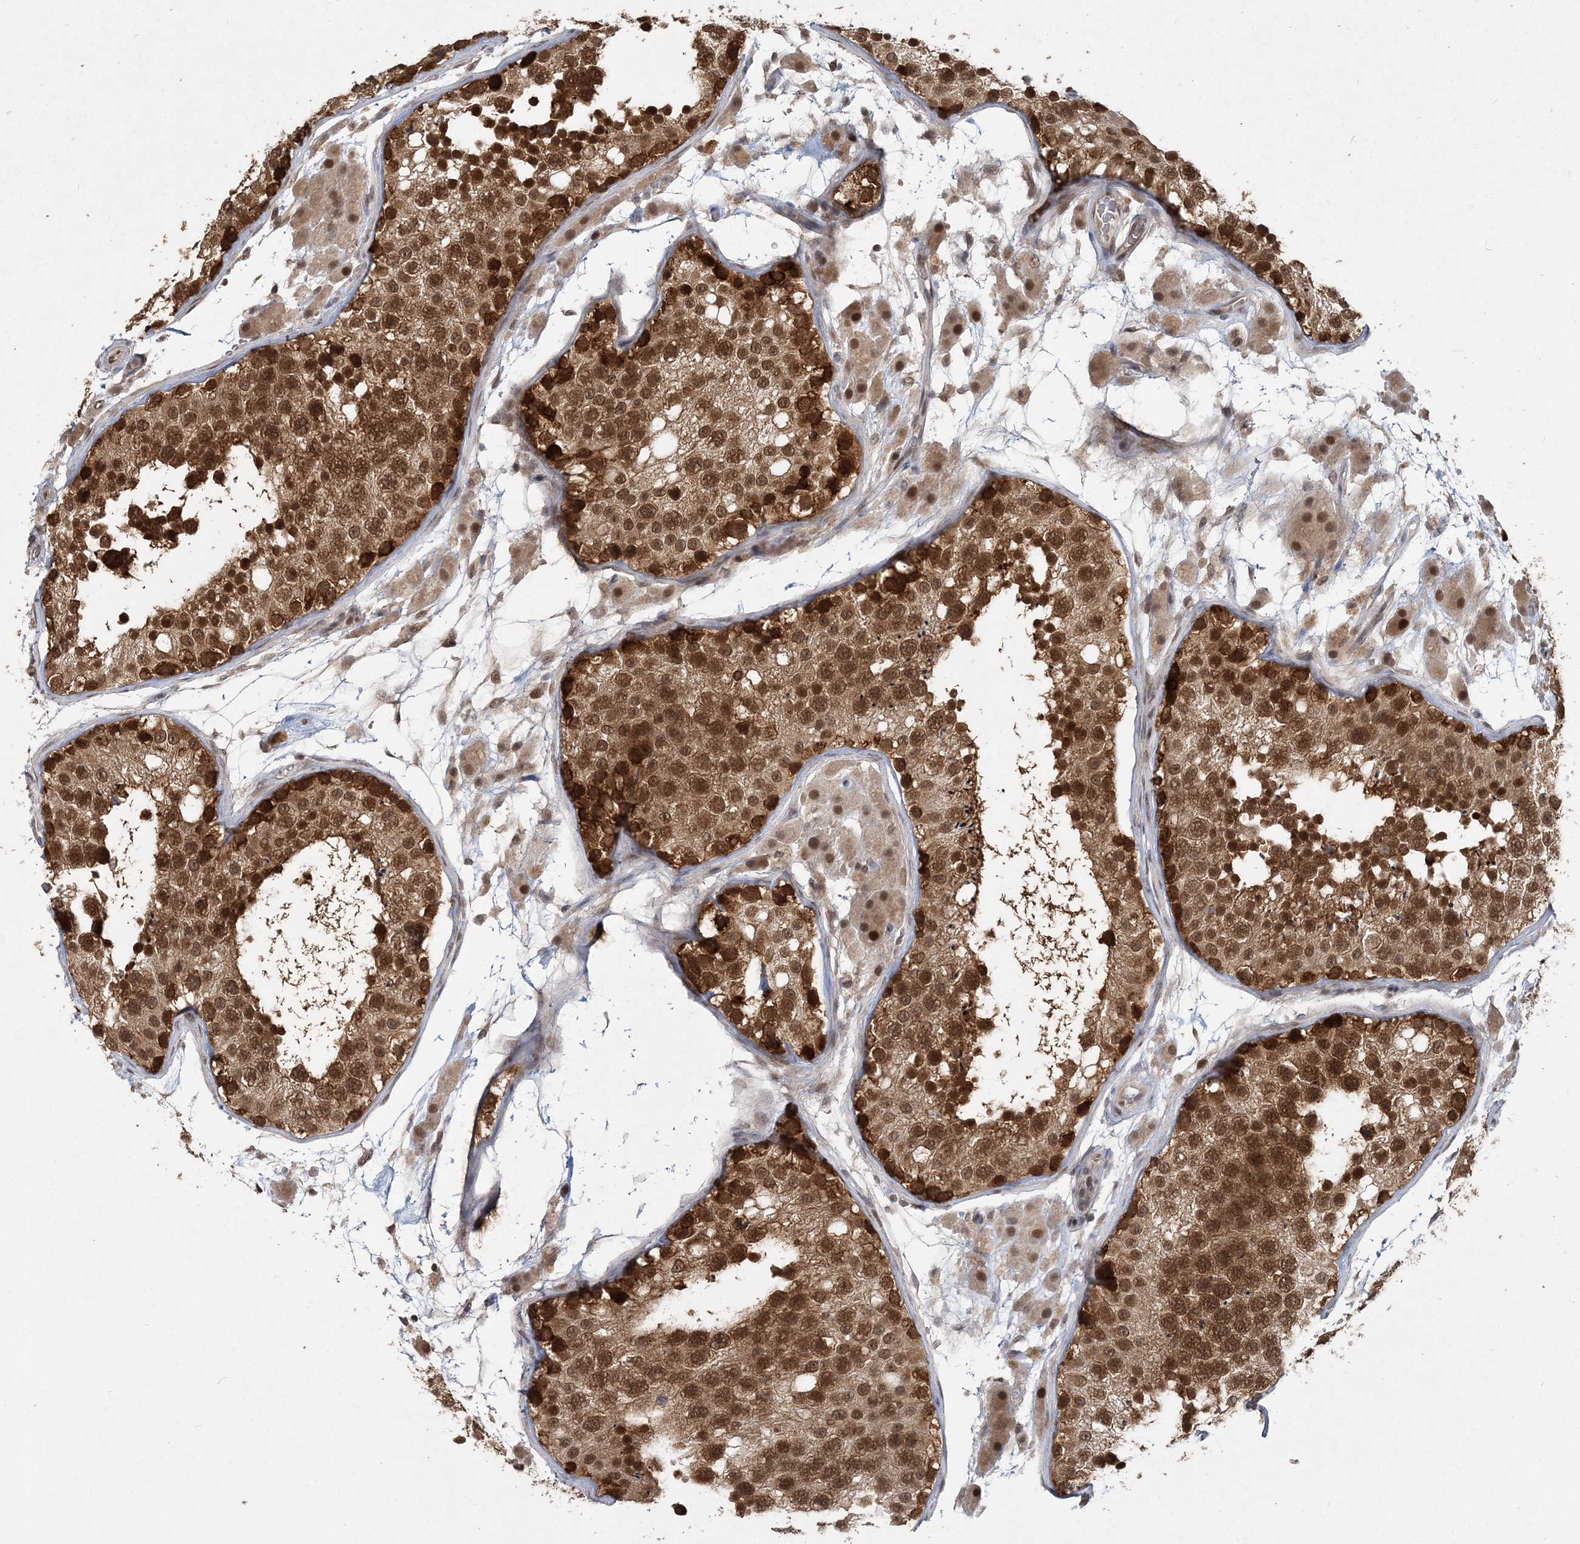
{"staining": {"intensity": "strong", "quantity": ">75%", "location": "cytoplasmic/membranous,nuclear"}, "tissue": "testis", "cell_type": "Cells in seminiferous ducts", "image_type": "normal", "snomed": [{"axis": "morphology", "description": "Normal tissue, NOS"}, {"axis": "topography", "description": "Testis"}], "caption": "A brown stain highlights strong cytoplasmic/membranous,nuclear expression of a protein in cells in seminiferous ducts of normal human testis. The protein of interest is stained brown, and the nuclei are stained in blue (DAB (3,3'-diaminobenzidine) IHC with brightfield microscopy, high magnification).", "gene": "COPS7B", "patient": {"sex": "male", "age": 26}}